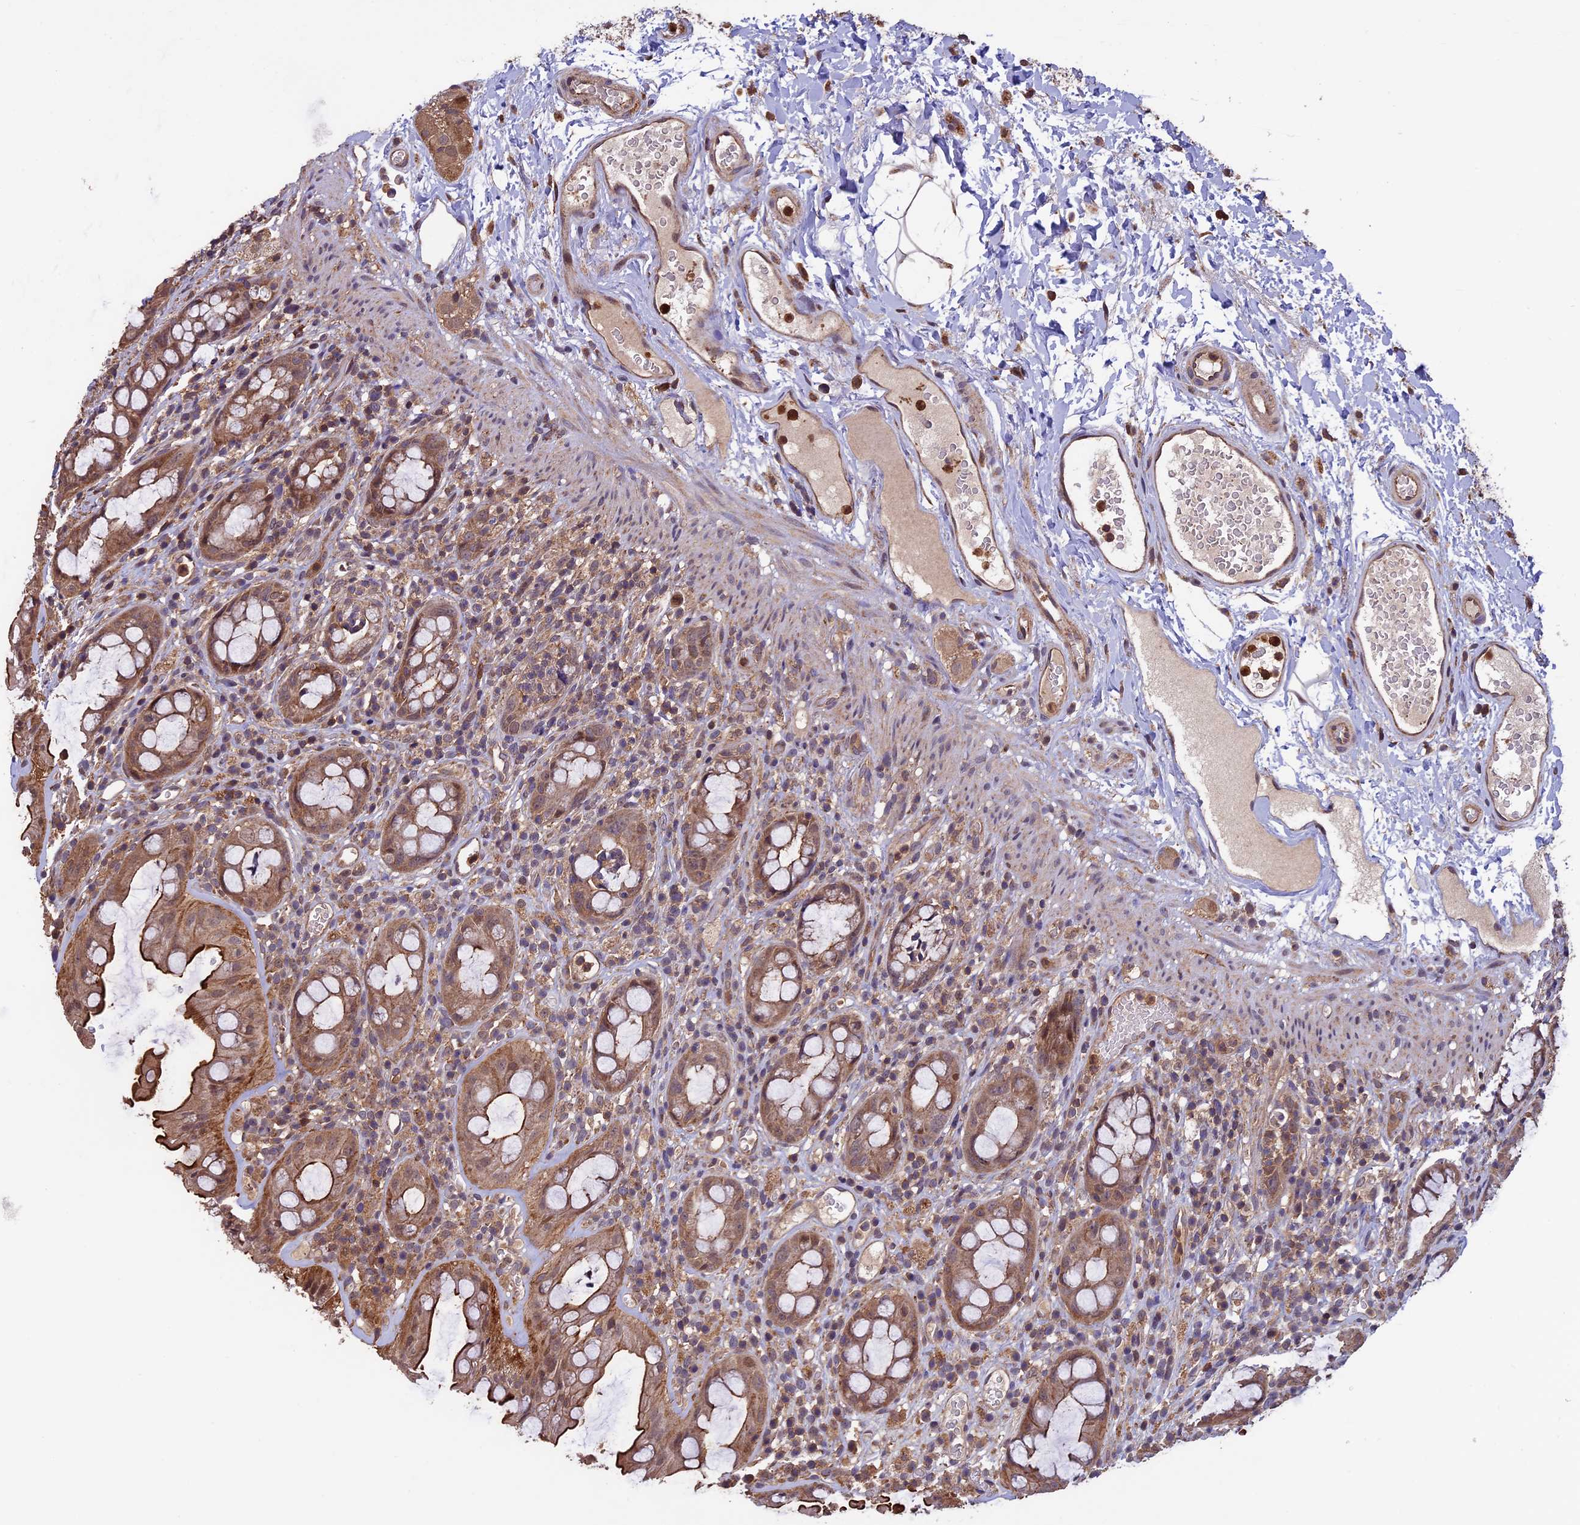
{"staining": {"intensity": "moderate", "quantity": ">75%", "location": "cytoplasmic/membranous"}, "tissue": "rectum", "cell_type": "Glandular cells", "image_type": "normal", "snomed": [{"axis": "morphology", "description": "Normal tissue, NOS"}, {"axis": "topography", "description": "Rectum"}], "caption": "Protein staining by IHC reveals moderate cytoplasmic/membranous positivity in about >75% of glandular cells in normal rectum.", "gene": "PKD2L2", "patient": {"sex": "female", "age": 57}}